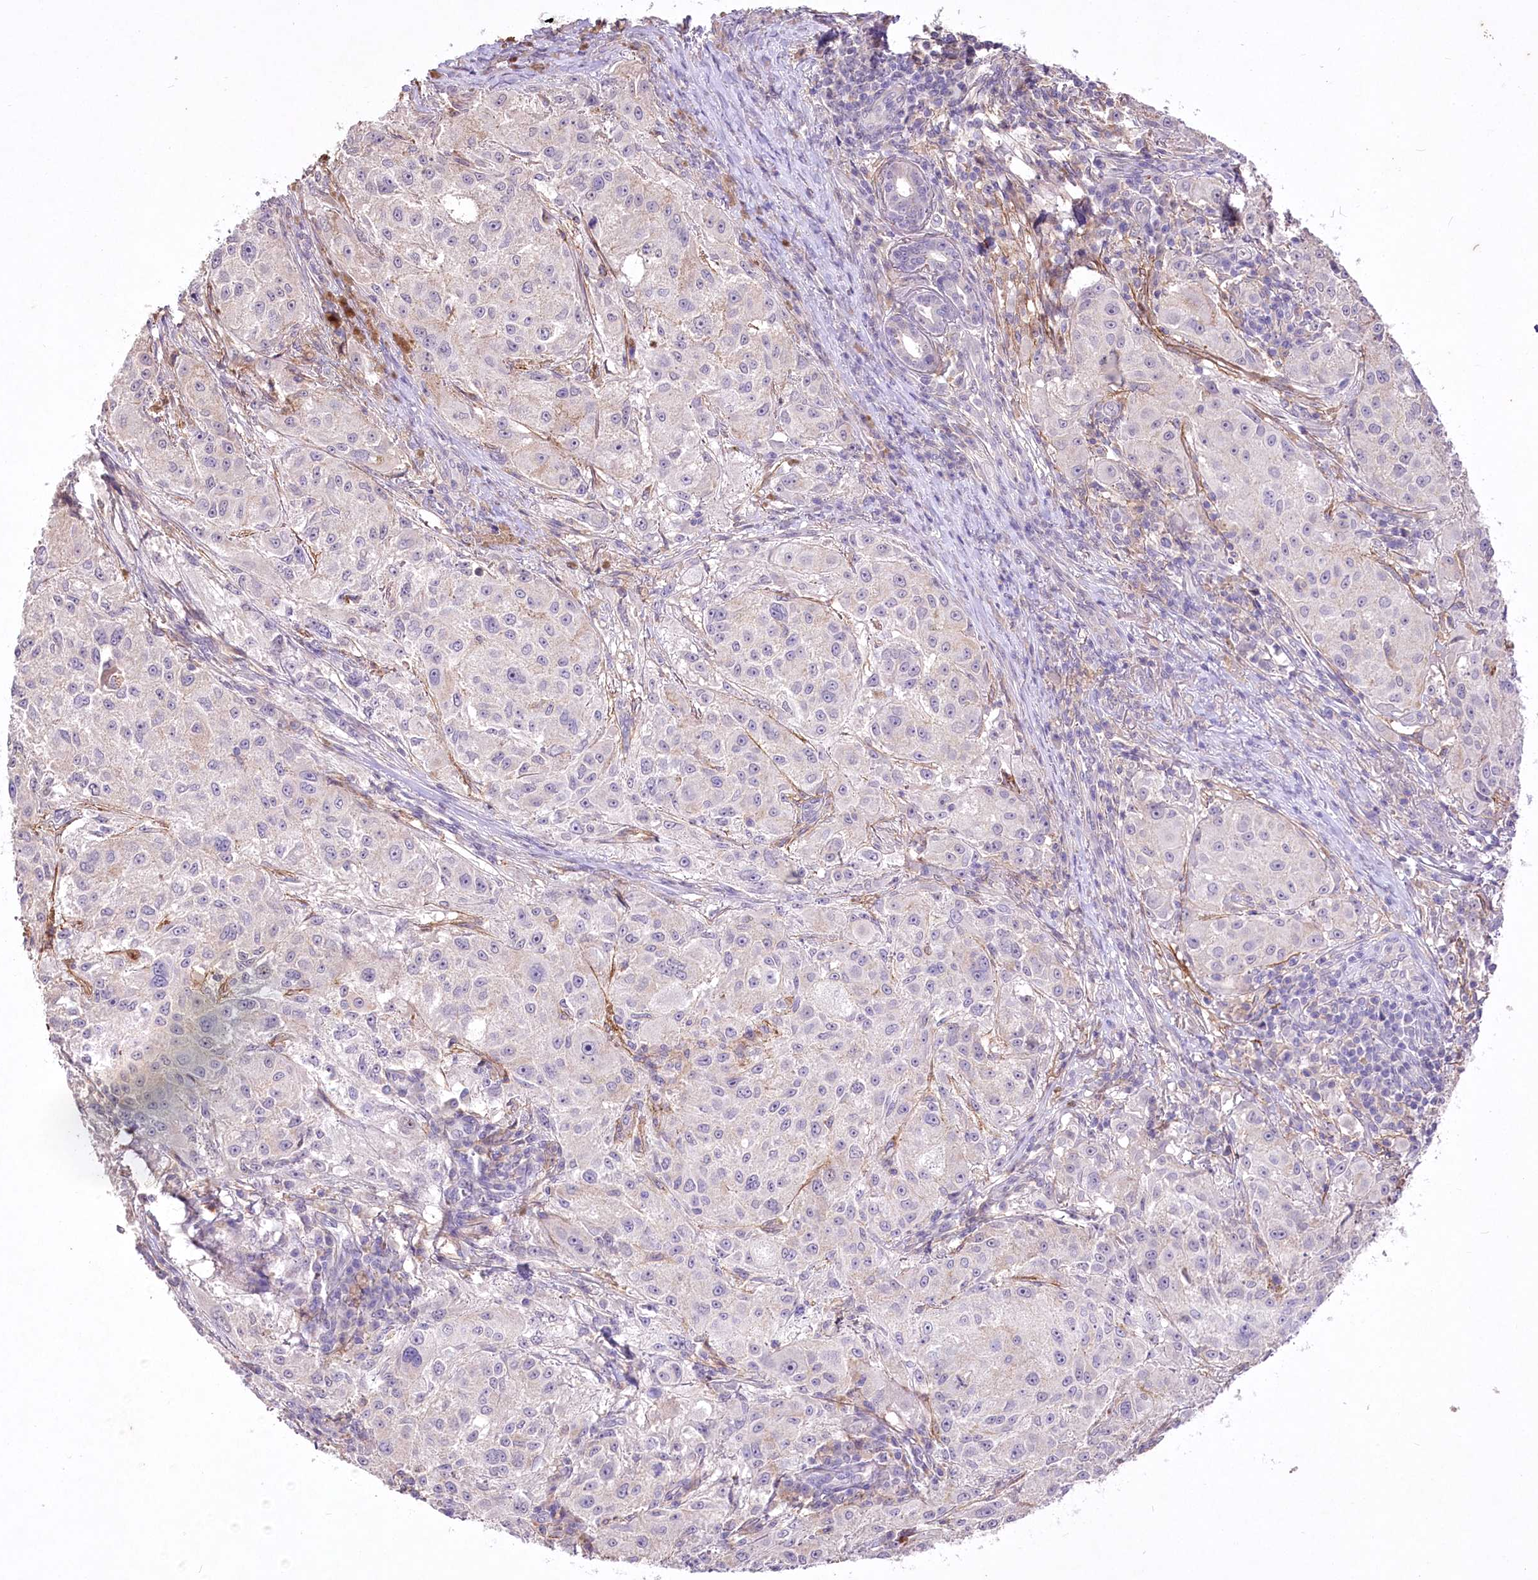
{"staining": {"intensity": "negative", "quantity": "none", "location": "none"}, "tissue": "melanoma", "cell_type": "Tumor cells", "image_type": "cancer", "snomed": [{"axis": "morphology", "description": "Necrosis, NOS"}, {"axis": "morphology", "description": "Malignant melanoma, NOS"}, {"axis": "topography", "description": "Skin"}], "caption": "Tumor cells show no significant positivity in melanoma.", "gene": "ENPP1", "patient": {"sex": "female", "age": 87}}